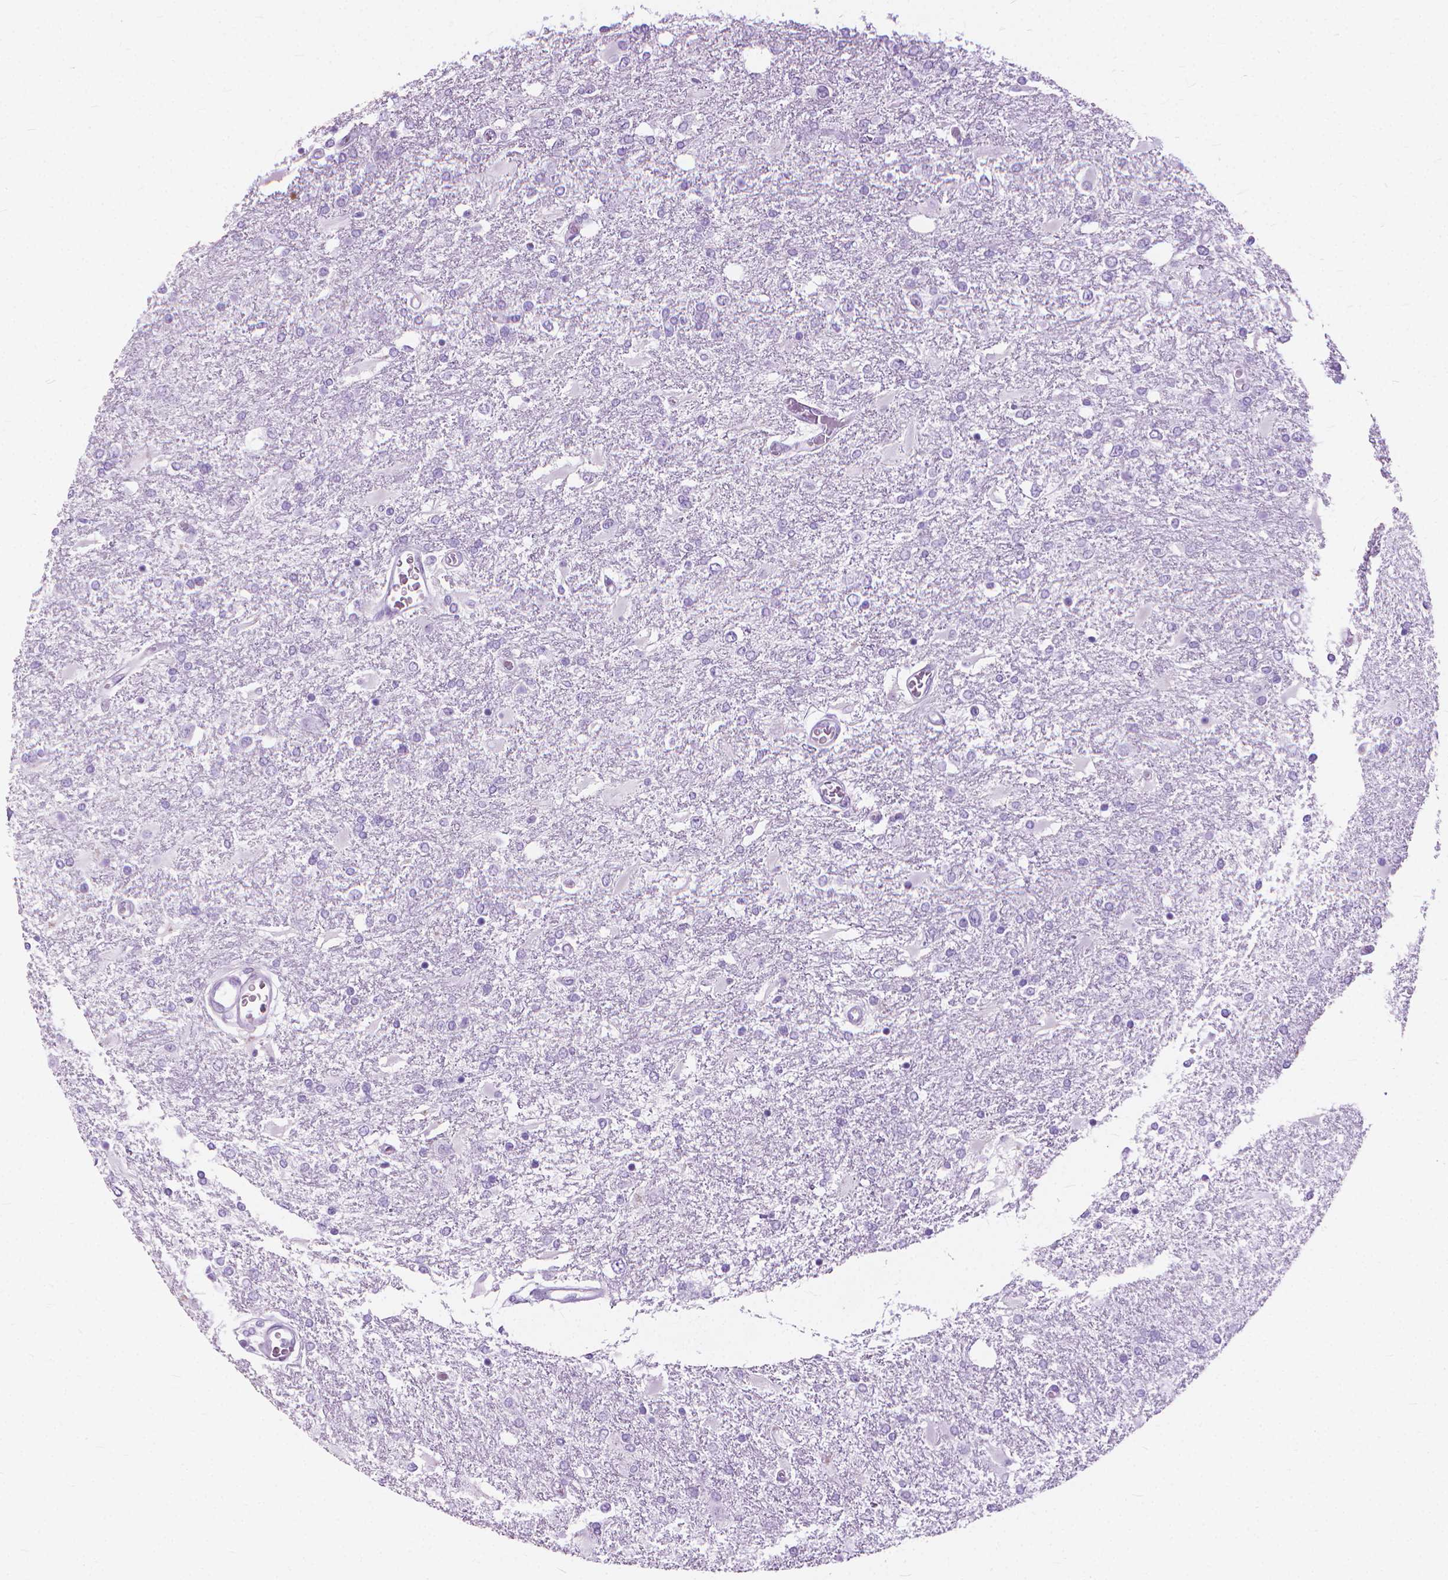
{"staining": {"intensity": "negative", "quantity": "none", "location": "none"}, "tissue": "glioma", "cell_type": "Tumor cells", "image_type": "cancer", "snomed": [{"axis": "morphology", "description": "Glioma, malignant, High grade"}, {"axis": "topography", "description": "Cerebral cortex"}], "caption": "Tumor cells are negative for protein expression in human glioma. (Stains: DAB (3,3'-diaminobenzidine) immunohistochemistry (IHC) with hematoxylin counter stain, Microscopy: brightfield microscopy at high magnification).", "gene": "HTR2B", "patient": {"sex": "male", "age": 79}}